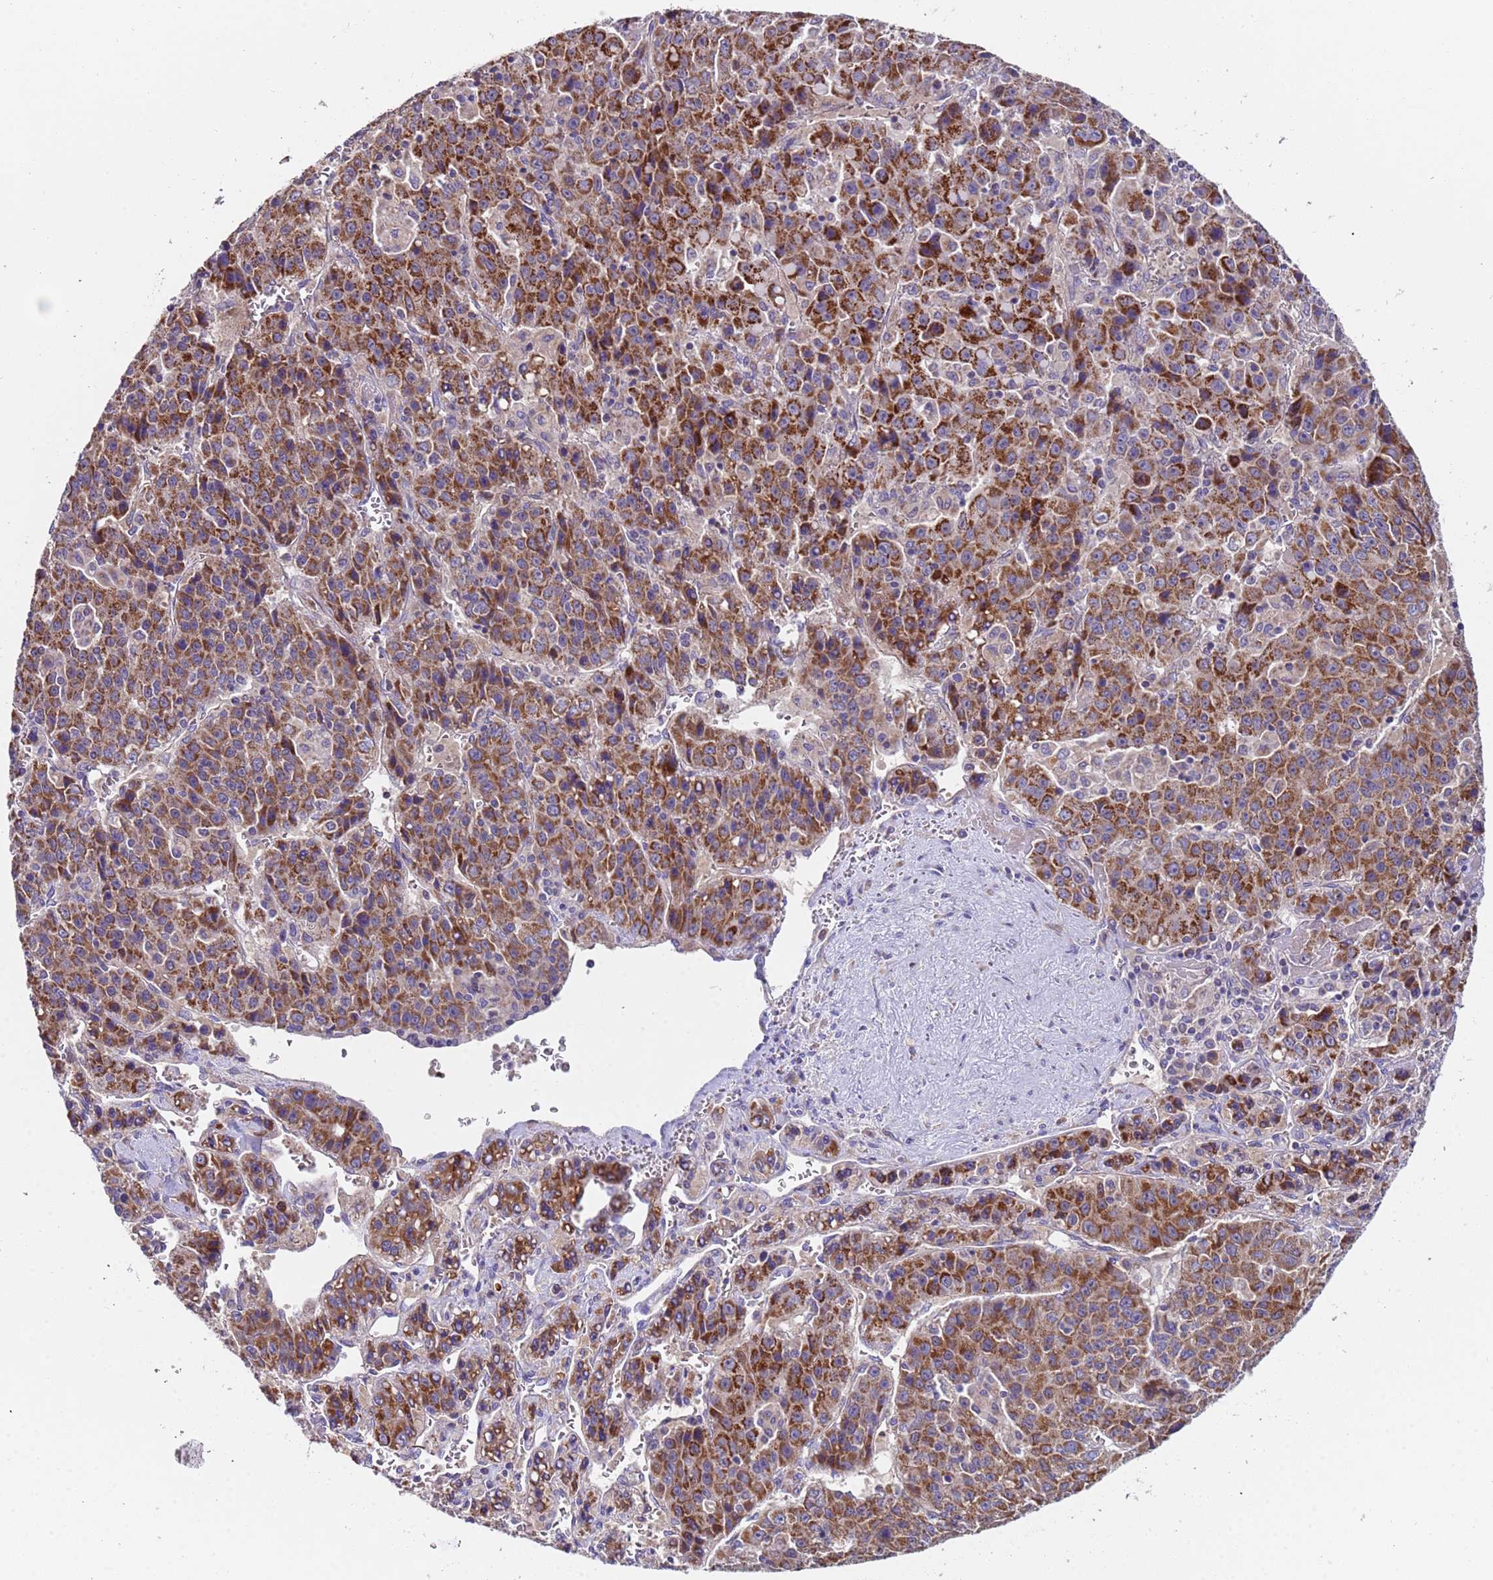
{"staining": {"intensity": "strong", "quantity": ">75%", "location": "cytoplasmic/membranous"}, "tissue": "liver cancer", "cell_type": "Tumor cells", "image_type": "cancer", "snomed": [{"axis": "morphology", "description": "Carcinoma, Hepatocellular, NOS"}, {"axis": "topography", "description": "Liver"}], "caption": "A high amount of strong cytoplasmic/membranous staining is seen in about >75% of tumor cells in liver hepatocellular carcinoma tissue.", "gene": "TMEM126A", "patient": {"sex": "female", "age": 53}}